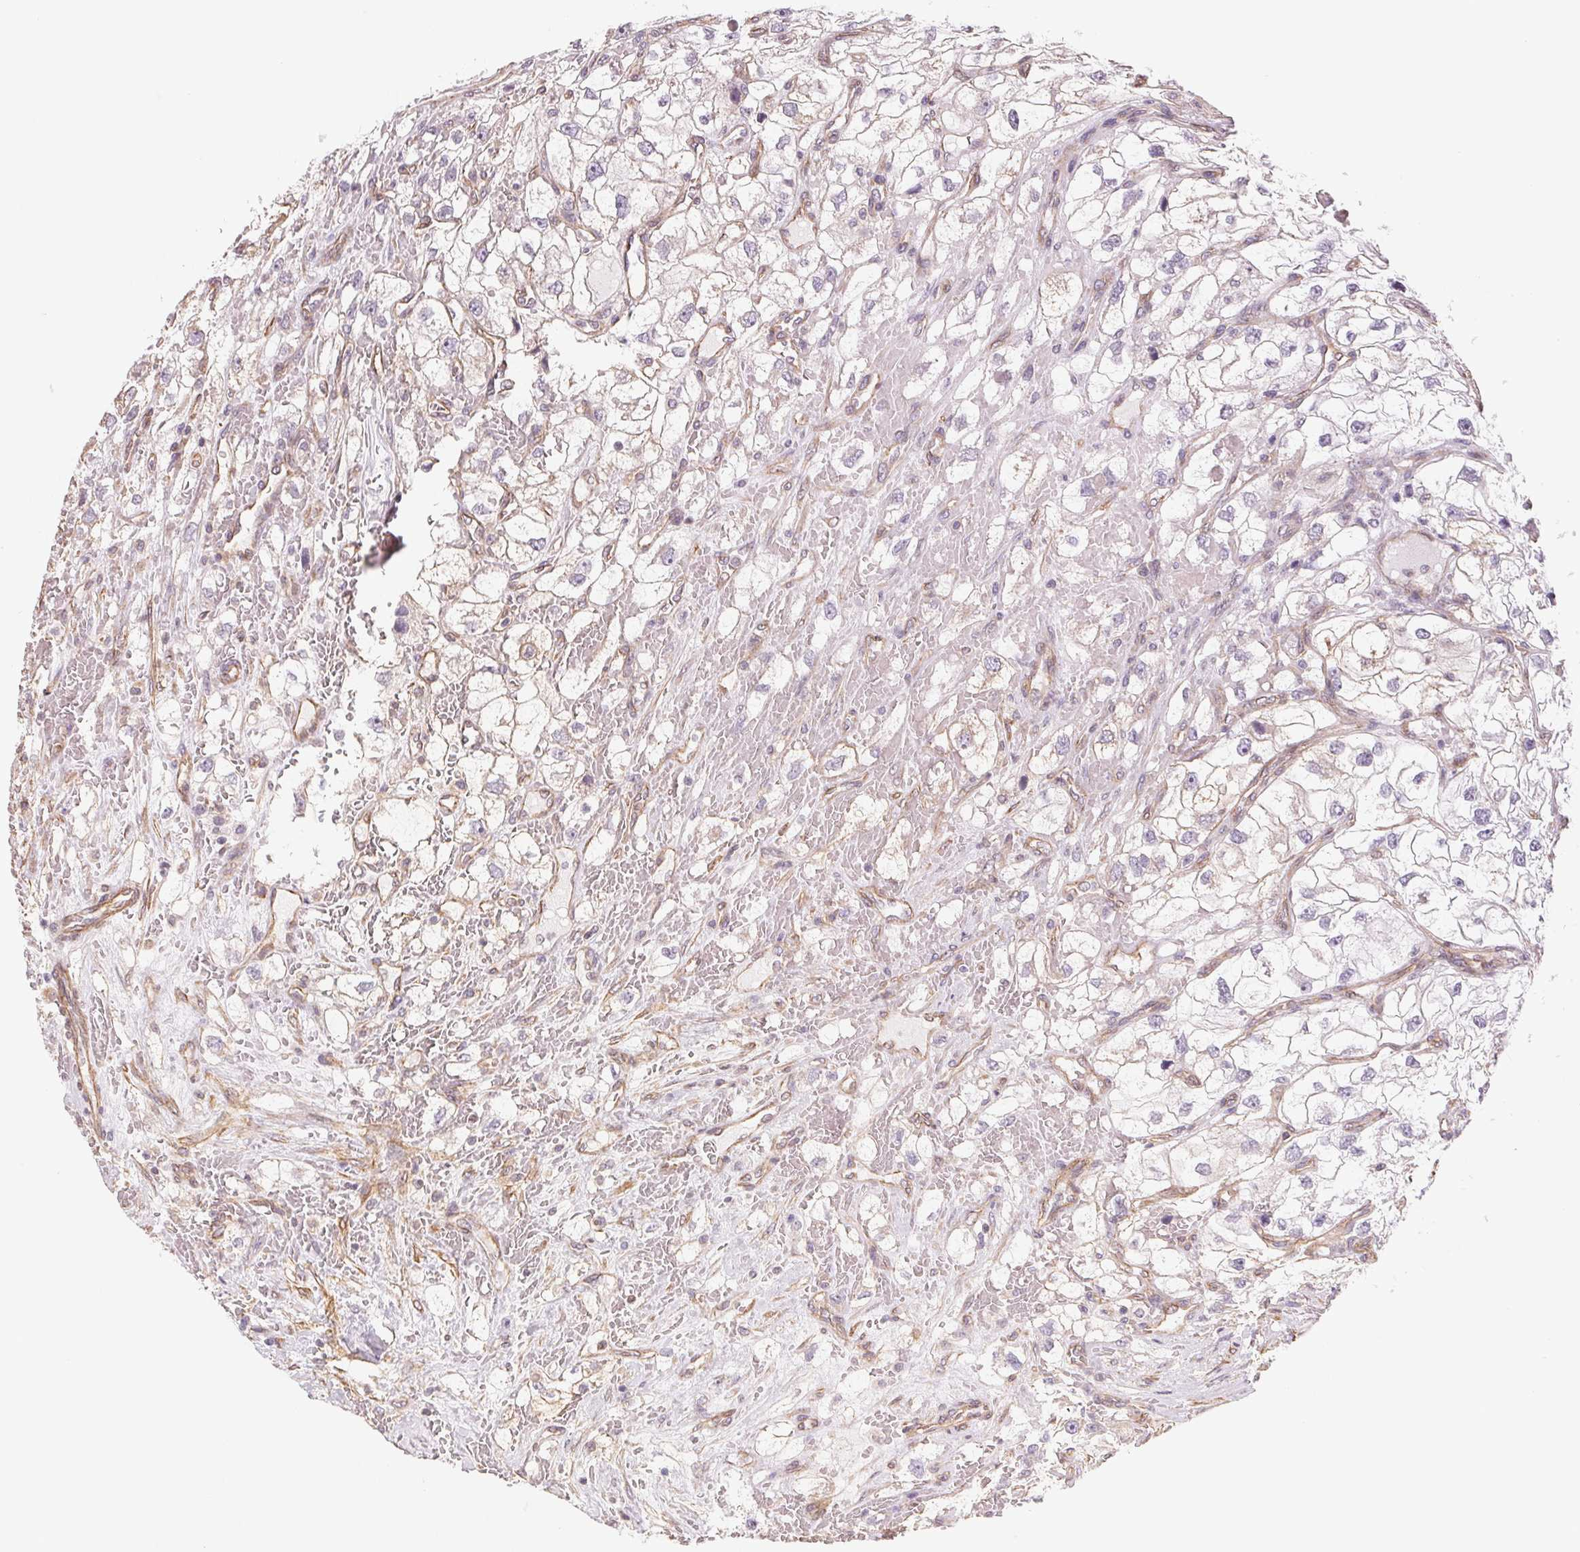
{"staining": {"intensity": "negative", "quantity": "none", "location": "none"}, "tissue": "renal cancer", "cell_type": "Tumor cells", "image_type": "cancer", "snomed": [{"axis": "morphology", "description": "Adenocarcinoma, NOS"}, {"axis": "topography", "description": "Kidney"}], "caption": "Tumor cells show no significant expression in renal adenocarcinoma.", "gene": "PLA2G4F", "patient": {"sex": "male", "age": 59}}